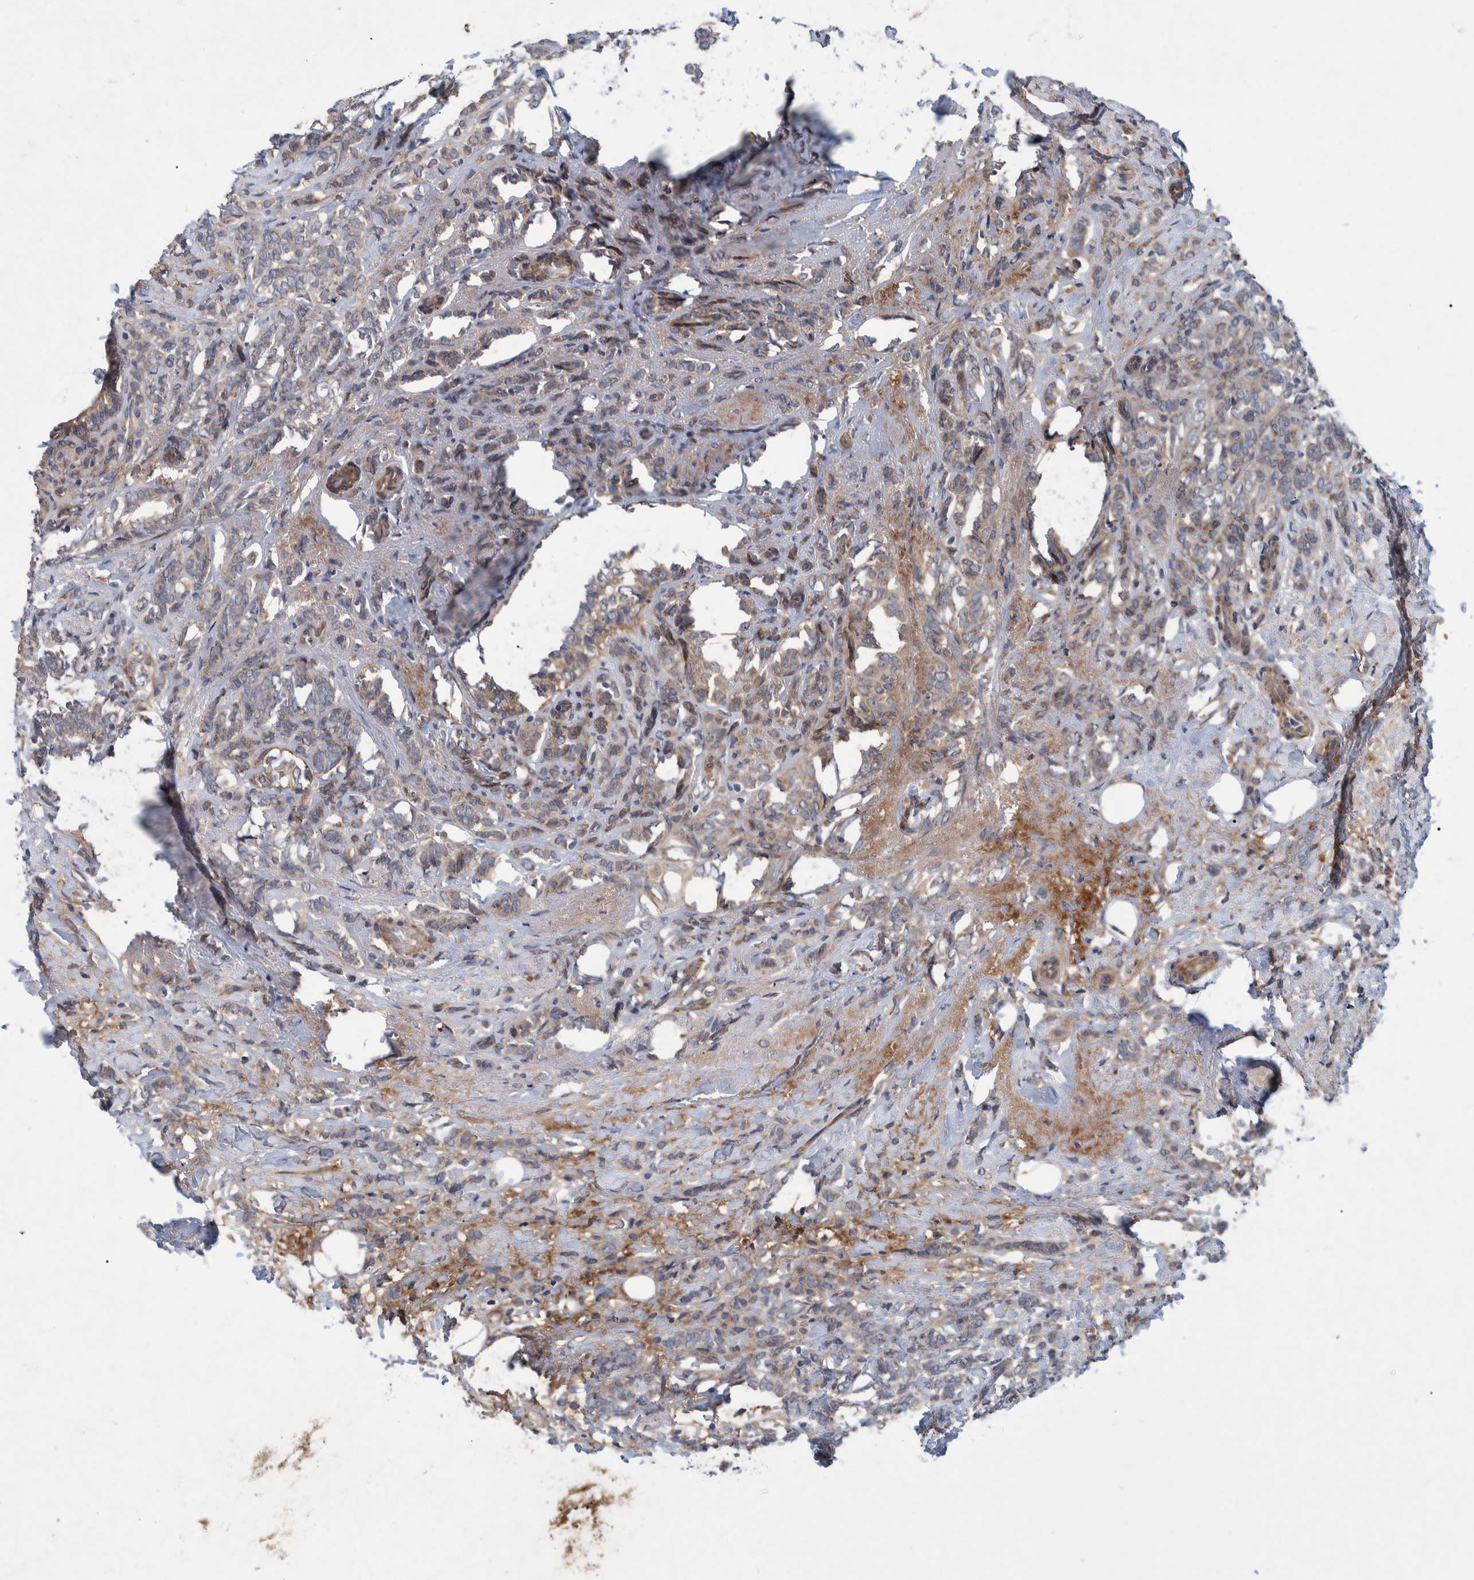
{"staining": {"intensity": "weak", "quantity": ">75%", "location": "cytoplasmic/membranous"}, "tissue": "breast cancer", "cell_type": "Tumor cells", "image_type": "cancer", "snomed": [{"axis": "morphology", "description": "Lobular carcinoma"}, {"axis": "topography", "description": "Breast"}], "caption": "A micrograph showing weak cytoplasmic/membranous staining in approximately >75% of tumor cells in lobular carcinoma (breast), as visualized by brown immunohistochemical staining.", "gene": "ITIH3", "patient": {"sex": "female", "age": 50}}